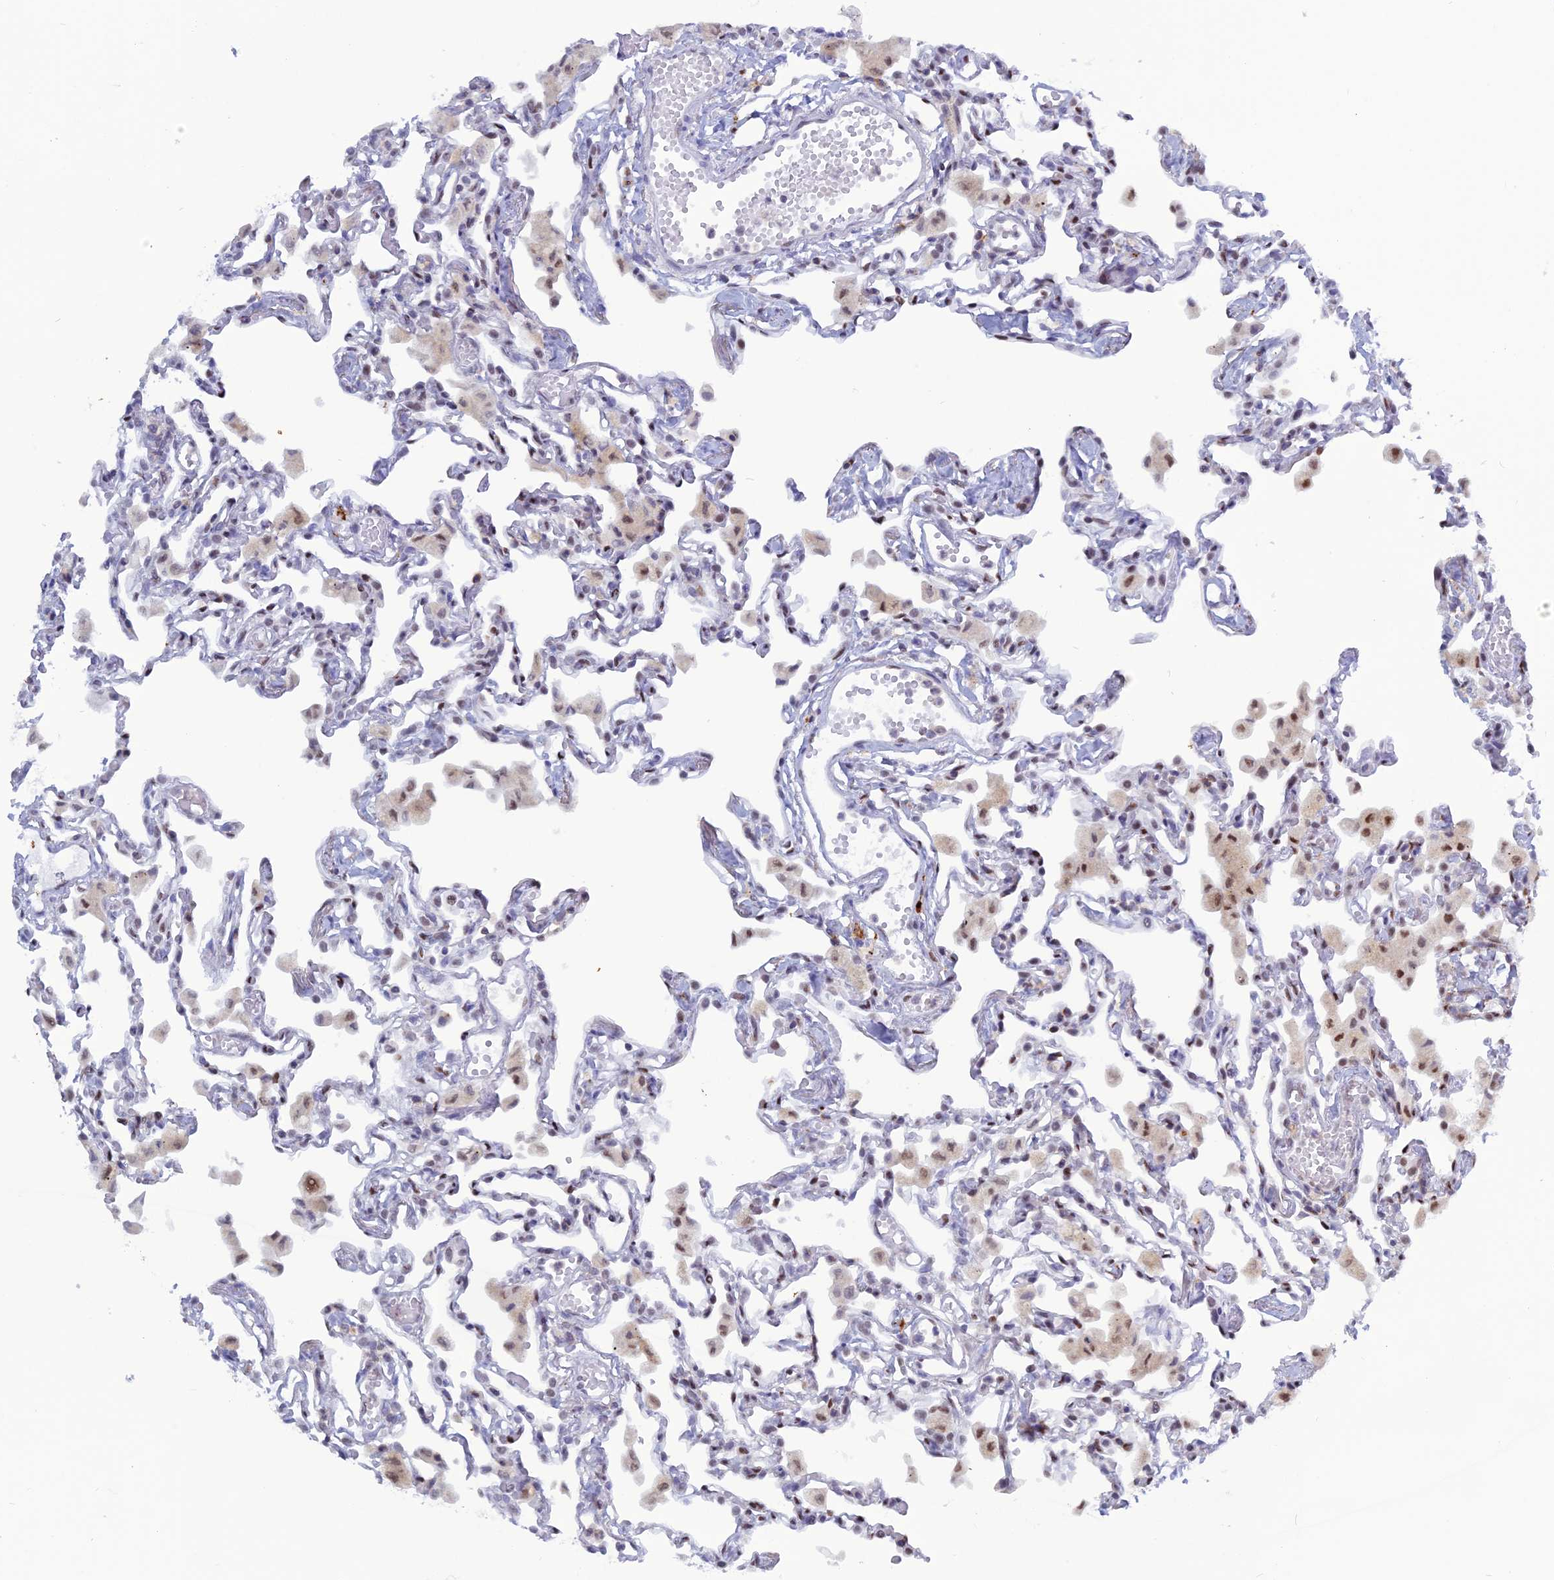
{"staining": {"intensity": "moderate", "quantity": "25%-75%", "location": "nuclear"}, "tissue": "lung", "cell_type": "Alveolar cells", "image_type": "normal", "snomed": [{"axis": "morphology", "description": "Normal tissue, NOS"}, {"axis": "topography", "description": "Bronchus"}, {"axis": "topography", "description": "Lung"}], "caption": "Immunohistochemistry (IHC) of normal lung demonstrates medium levels of moderate nuclear expression in approximately 25%-75% of alveolar cells.", "gene": "NOL4L", "patient": {"sex": "female", "age": 49}}